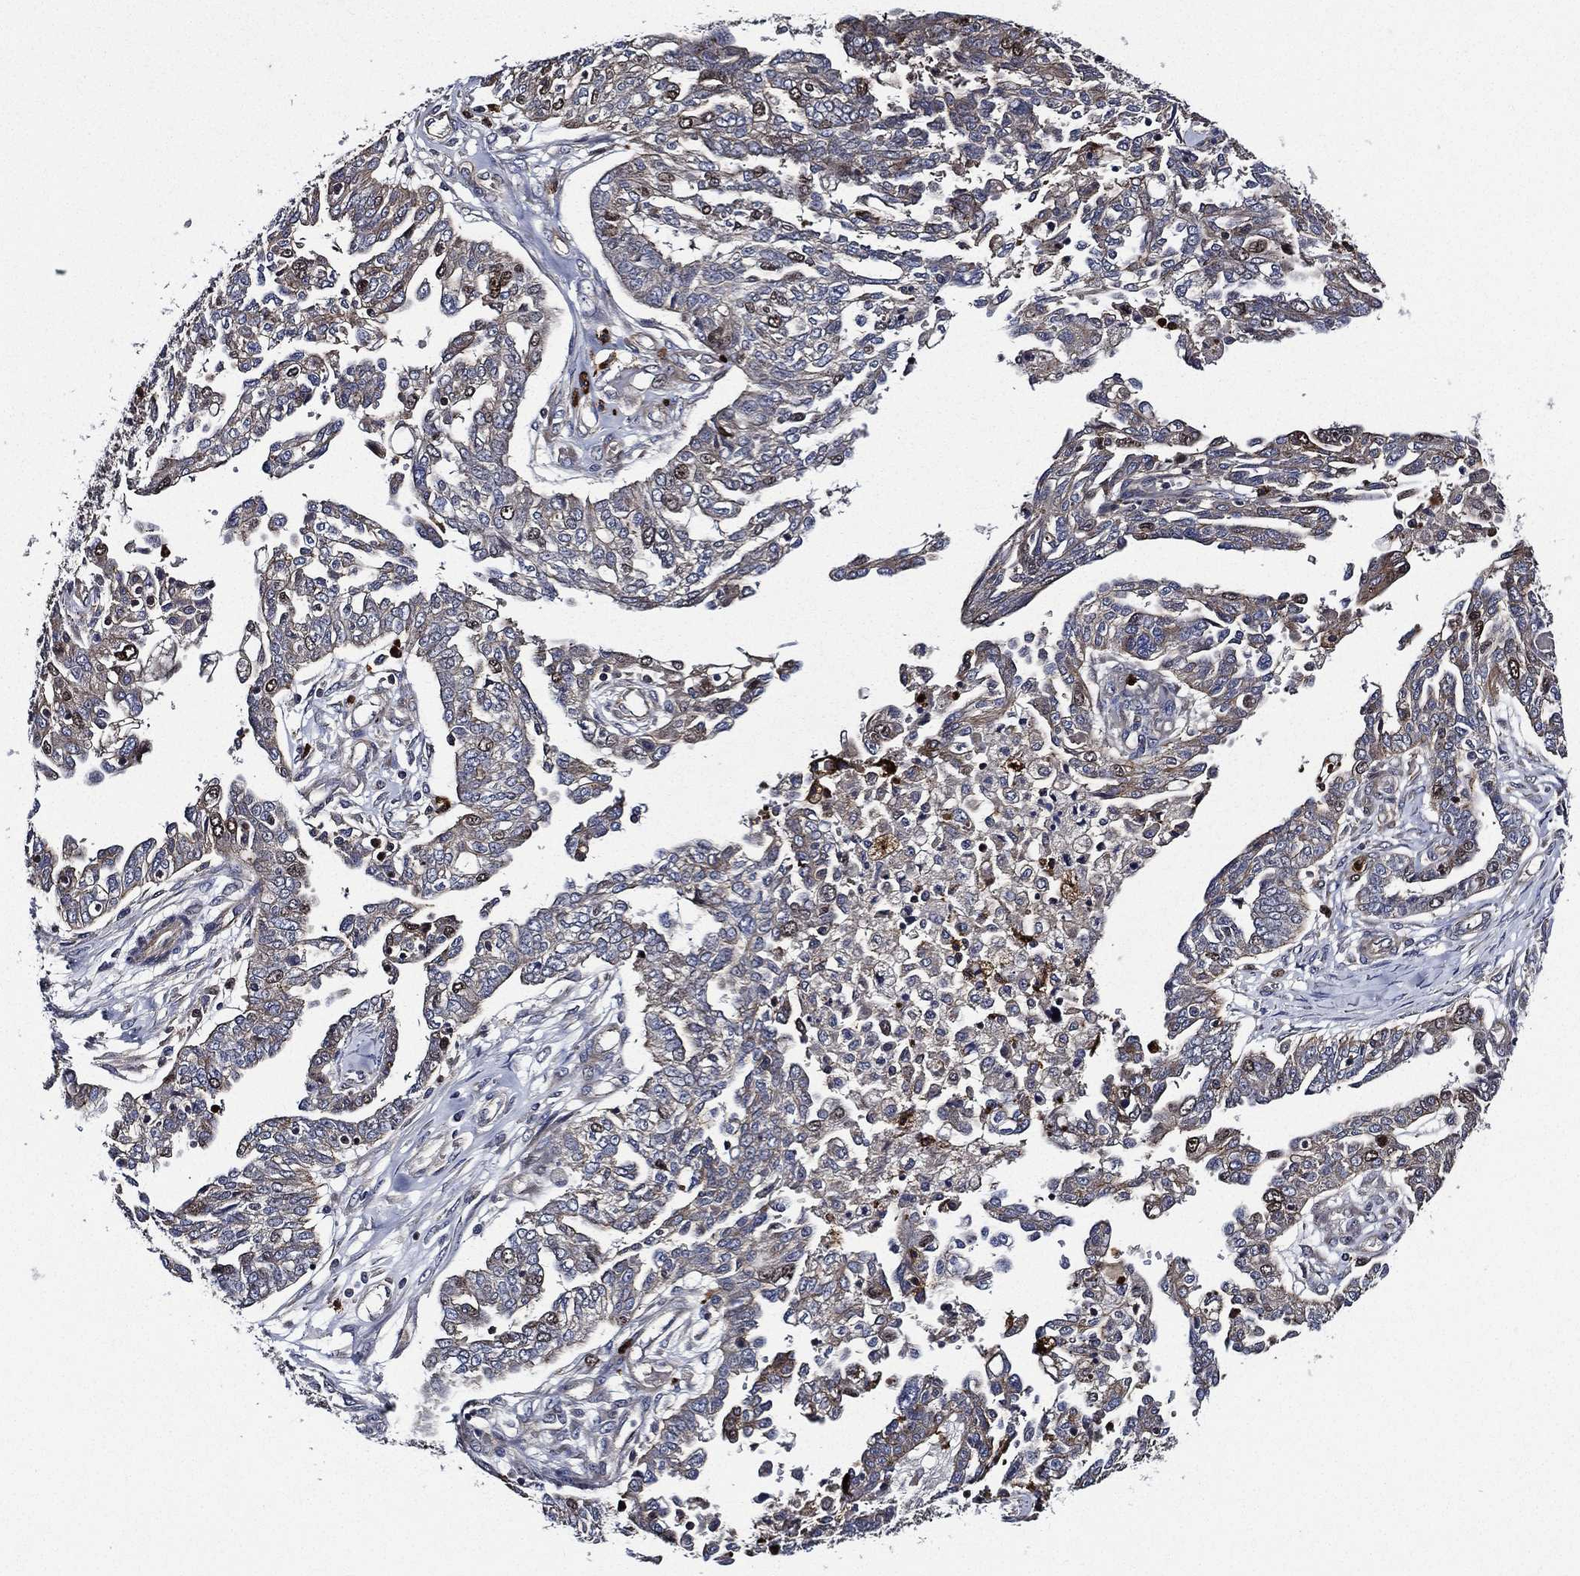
{"staining": {"intensity": "moderate", "quantity": "<25%", "location": "nuclear"}, "tissue": "ovarian cancer", "cell_type": "Tumor cells", "image_type": "cancer", "snomed": [{"axis": "morphology", "description": "Cystadenocarcinoma, serous, NOS"}, {"axis": "topography", "description": "Ovary"}], "caption": "Immunohistochemistry (IHC) of human ovarian cancer (serous cystadenocarcinoma) shows low levels of moderate nuclear expression in approximately <25% of tumor cells.", "gene": "KIF20B", "patient": {"sex": "female", "age": 67}}